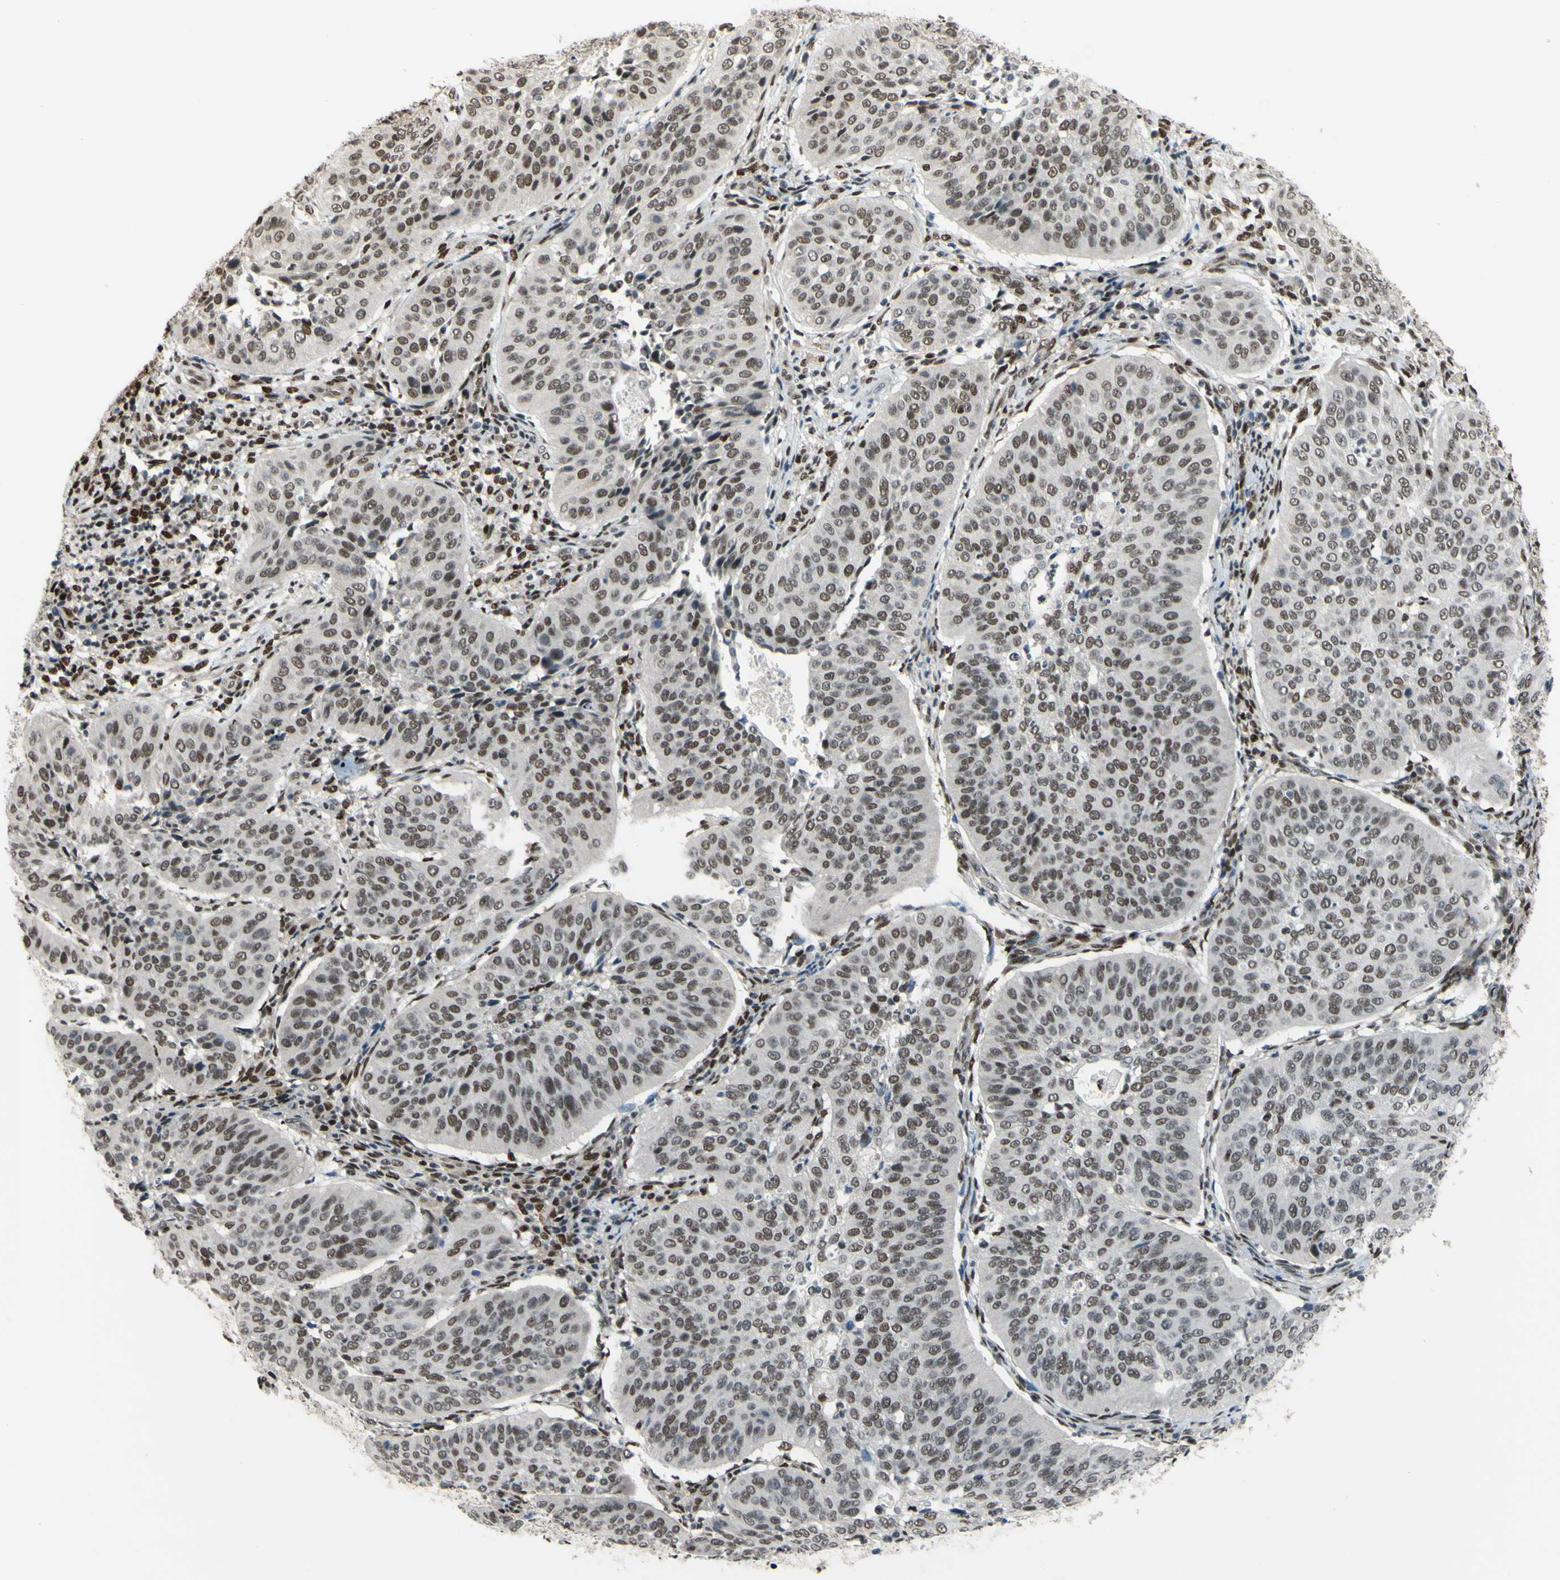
{"staining": {"intensity": "weak", "quantity": ">75%", "location": "cytoplasmic/membranous,nuclear"}, "tissue": "cervical cancer", "cell_type": "Tumor cells", "image_type": "cancer", "snomed": [{"axis": "morphology", "description": "Normal tissue, NOS"}, {"axis": "morphology", "description": "Squamous cell carcinoma, NOS"}, {"axis": "topography", "description": "Cervix"}], "caption": "Cervical cancer stained with a brown dye shows weak cytoplasmic/membranous and nuclear positive staining in approximately >75% of tumor cells.", "gene": "FKBP5", "patient": {"sex": "female", "age": 39}}